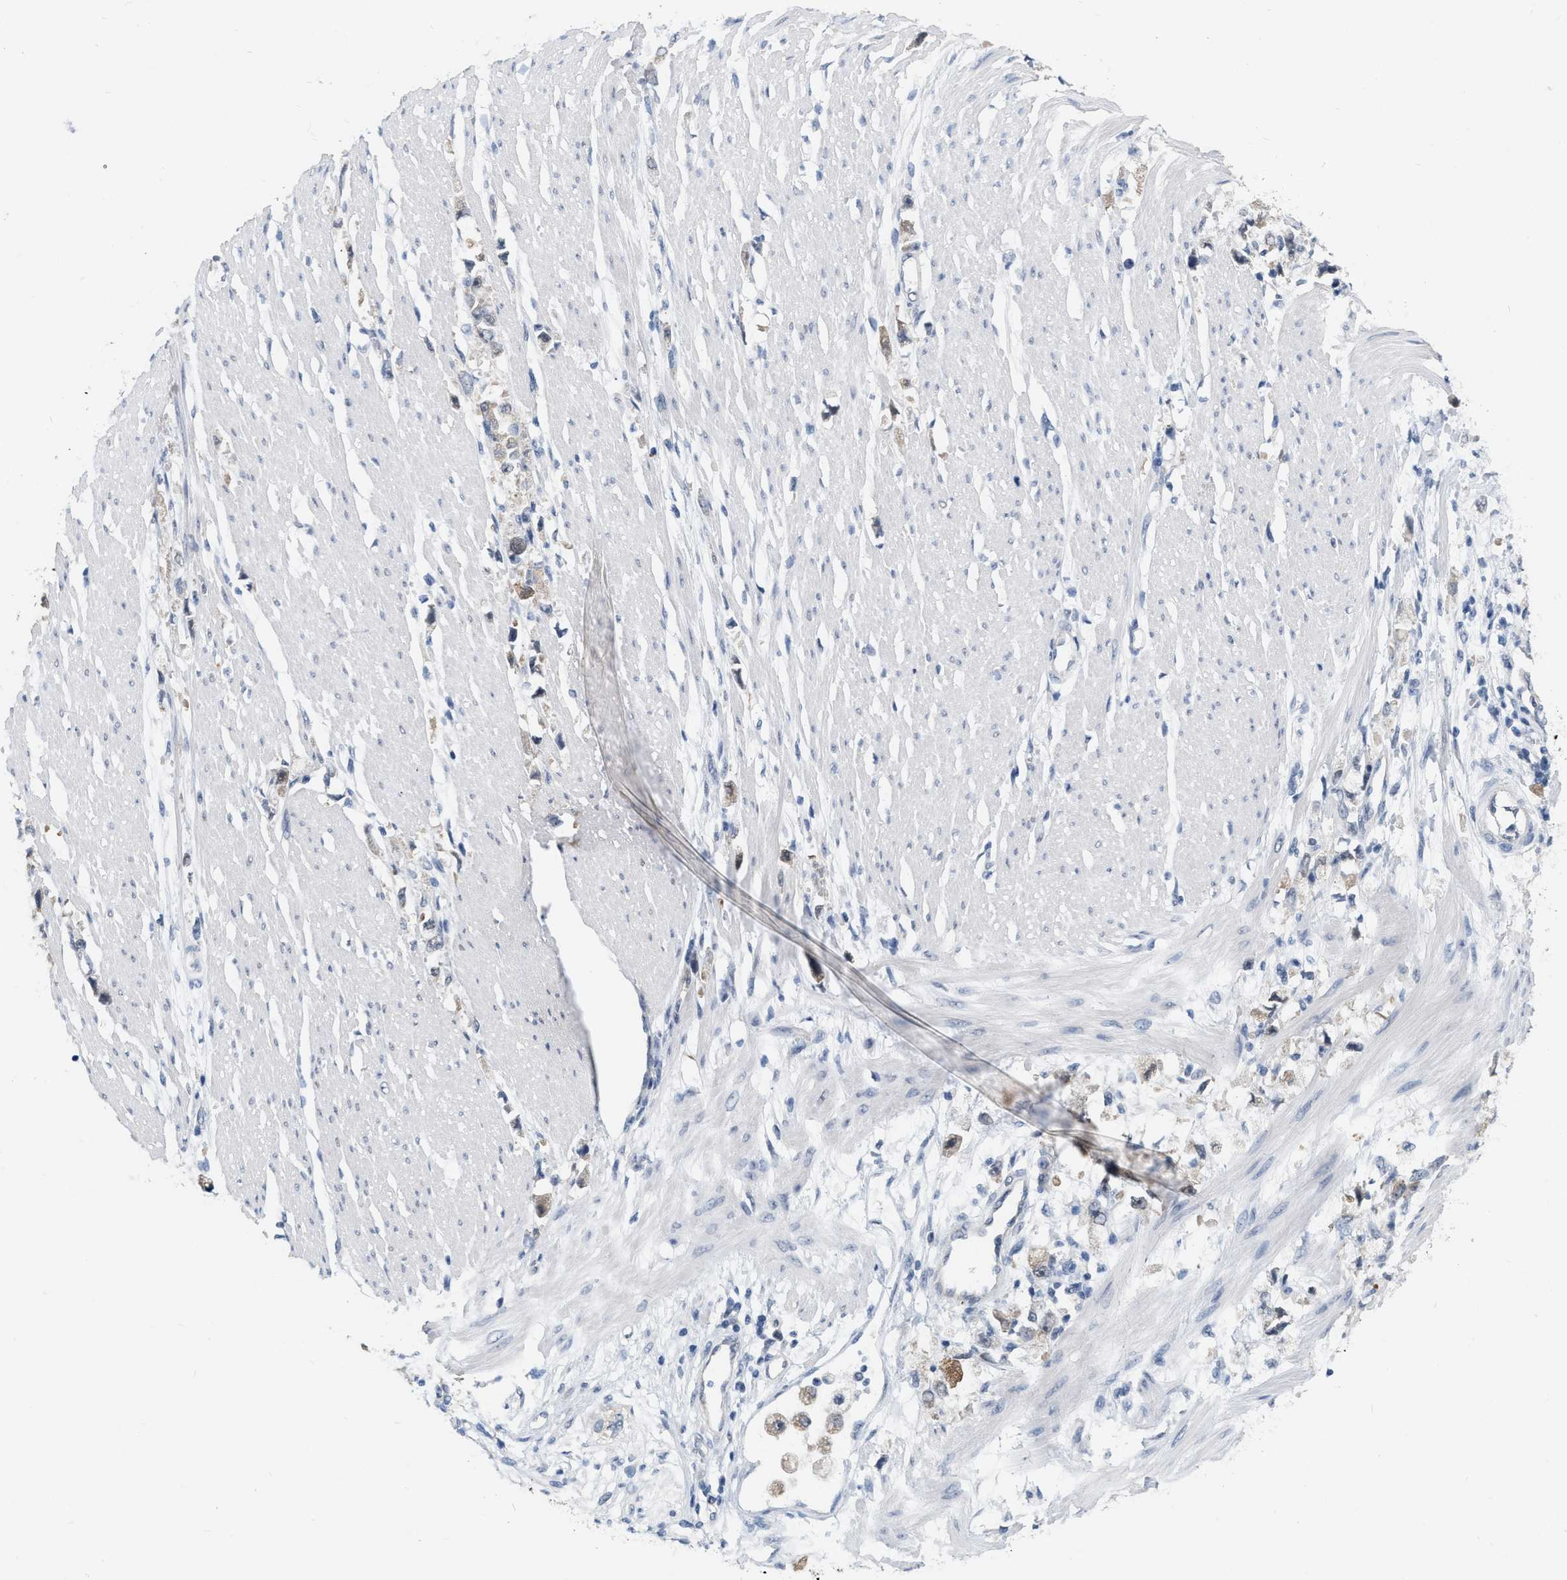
{"staining": {"intensity": "weak", "quantity": "<25%", "location": "cytoplasmic/membranous"}, "tissue": "stomach cancer", "cell_type": "Tumor cells", "image_type": "cancer", "snomed": [{"axis": "morphology", "description": "Adenocarcinoma, NOS"}, {"axis": "topography", "description": "Stomach"}], "caption": "Immunohistochemistry of human stomach cancer shows no staining in tumor cells. The staining was performed using DAB to visualize the protein expression in brown, while the nuclei were stained in blue with hematoxylin (Magnification: 20x).", "gene": "RUVBL1", "patient": {"sex": "female", "age": 59}}